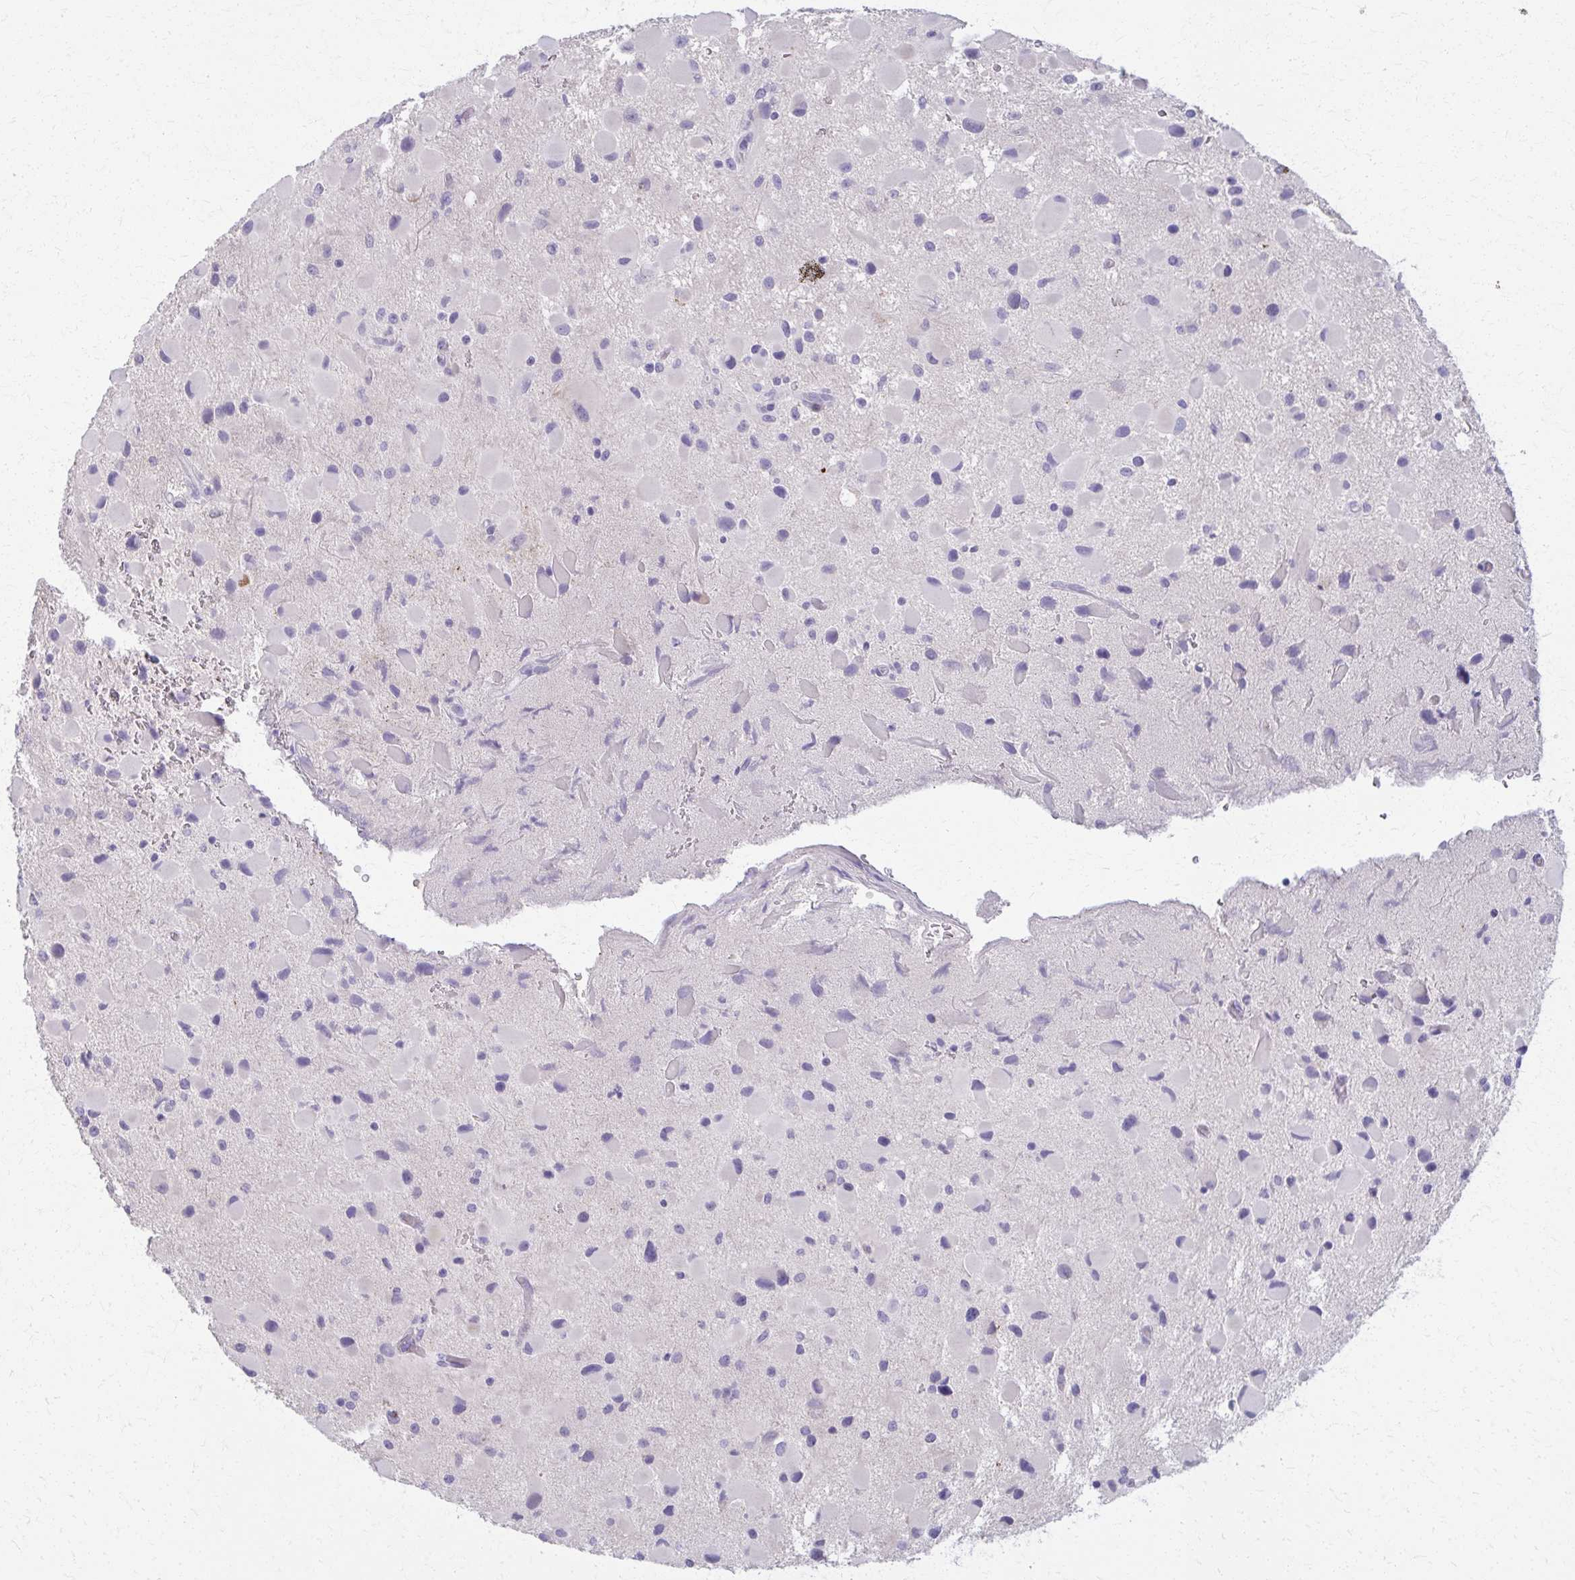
{"staining": {"intensity": "negative", "quantity": "none", "location": "none"}, "tissue": "glioma", "cell_type": "Tumor cells", "image_type": "cancer", "snomed": [{"axis": "morphology", "description": "Glioma, malignant, Low grade"}, {"axis": "topography", "description": "Brain"}], "caption": "The immunohistochemistry image has no significant expression in tumor cells of low-grade glioma (malignant) tissue.", "gene": "OR4M1", "patient": {"sex": "female", "age": 32}}